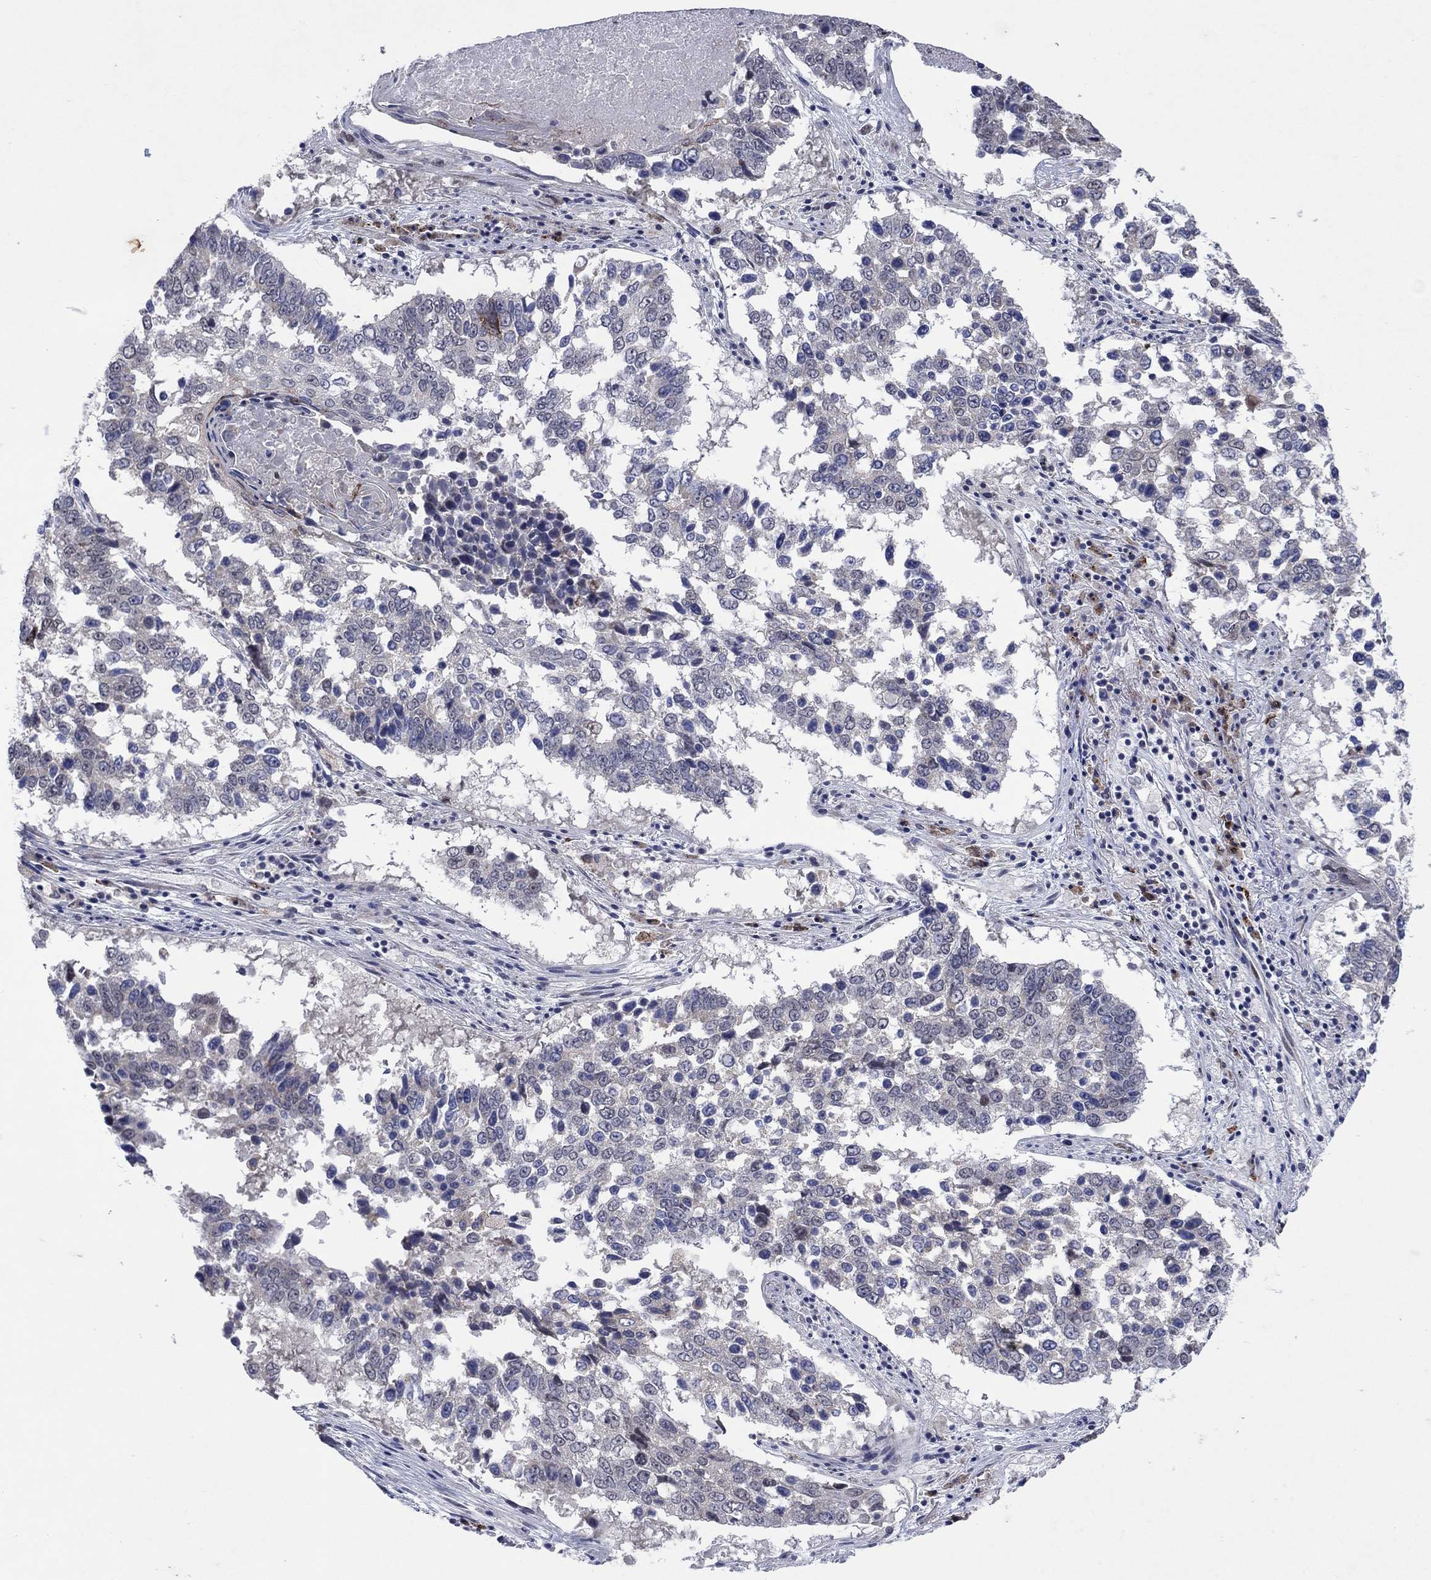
{"staining": {"intensity": "negative", "quantity": "none", "location": "none"}, "tissue": "lung cancer", "cell_type": "Tumor cells", "image_type": "cancer", "snomed": [{"axis": "morphology", "description": "Squamous cell carcinoma, NOS"}, {"axis": "topography", "description": "Lung"}], "caption": "Human lung cancer stained for a protein using IHC reveals no staining in tumor cells.", "gene": "SDC1", "patient": {"sex": "male", "age": 82}}